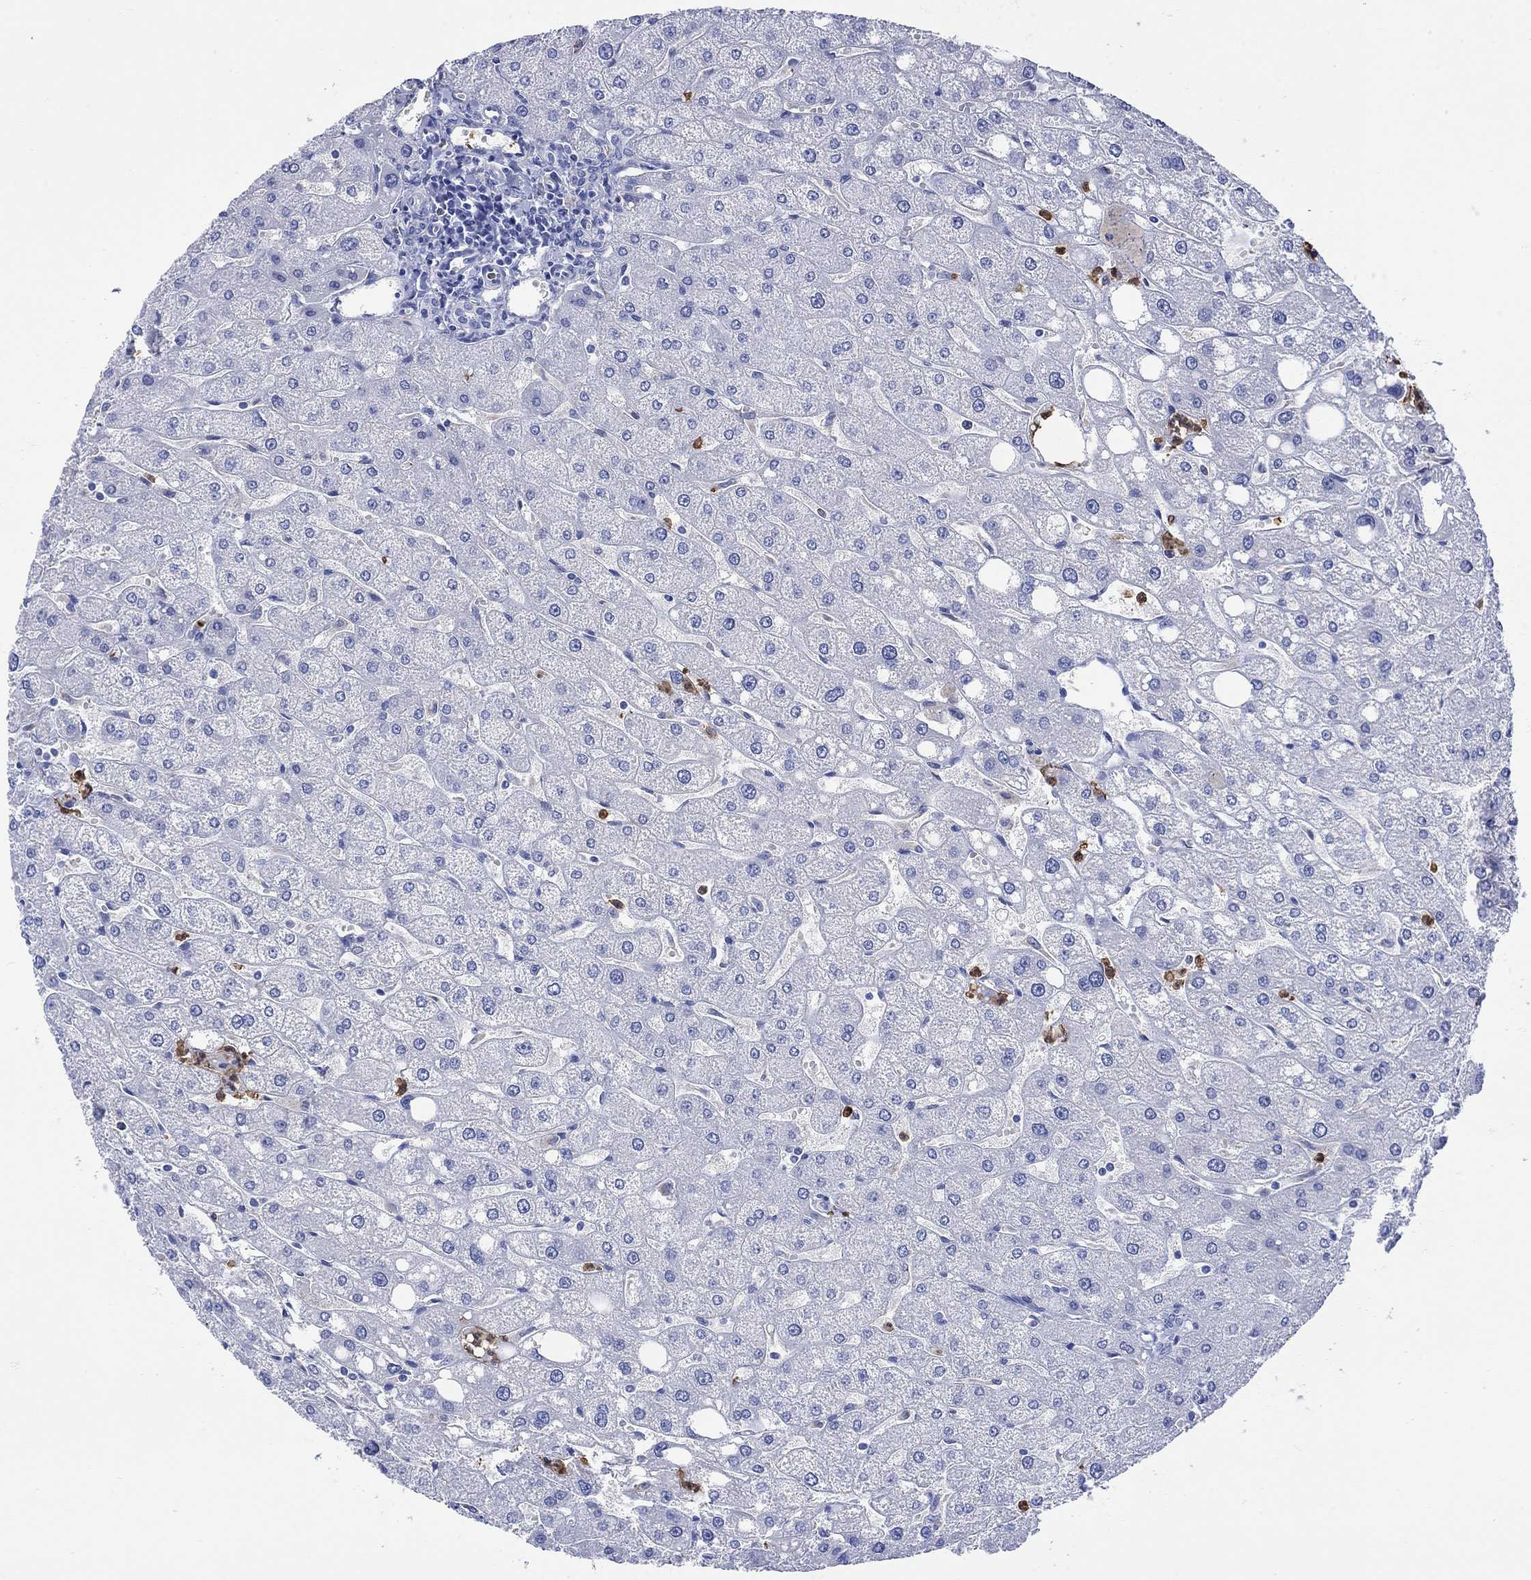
{"staining": {"intensity": "negative", "quantity": "none", "location": "none"}, "tissue": "liver", "cell_type": "Cholangiocytes", "image_type": "normal", "snomed": [{"axis": "morphology", "description": "Normal tissue, NOS"}, {"axis": "topography", "description": "Liver"}], "caption": "This histopathology image is of benign liver stained with immunohistochemistry (IHC) to label a protein in brown with the nuclei are counter-stained blue. There is no positivity in cholangiocytes. The staining is performed using DAB brown chromogen with nuclei counter-stained in using hematoxylin.", "gene": "LINGO3", "patient": {"sex": "male", "age": 67}}